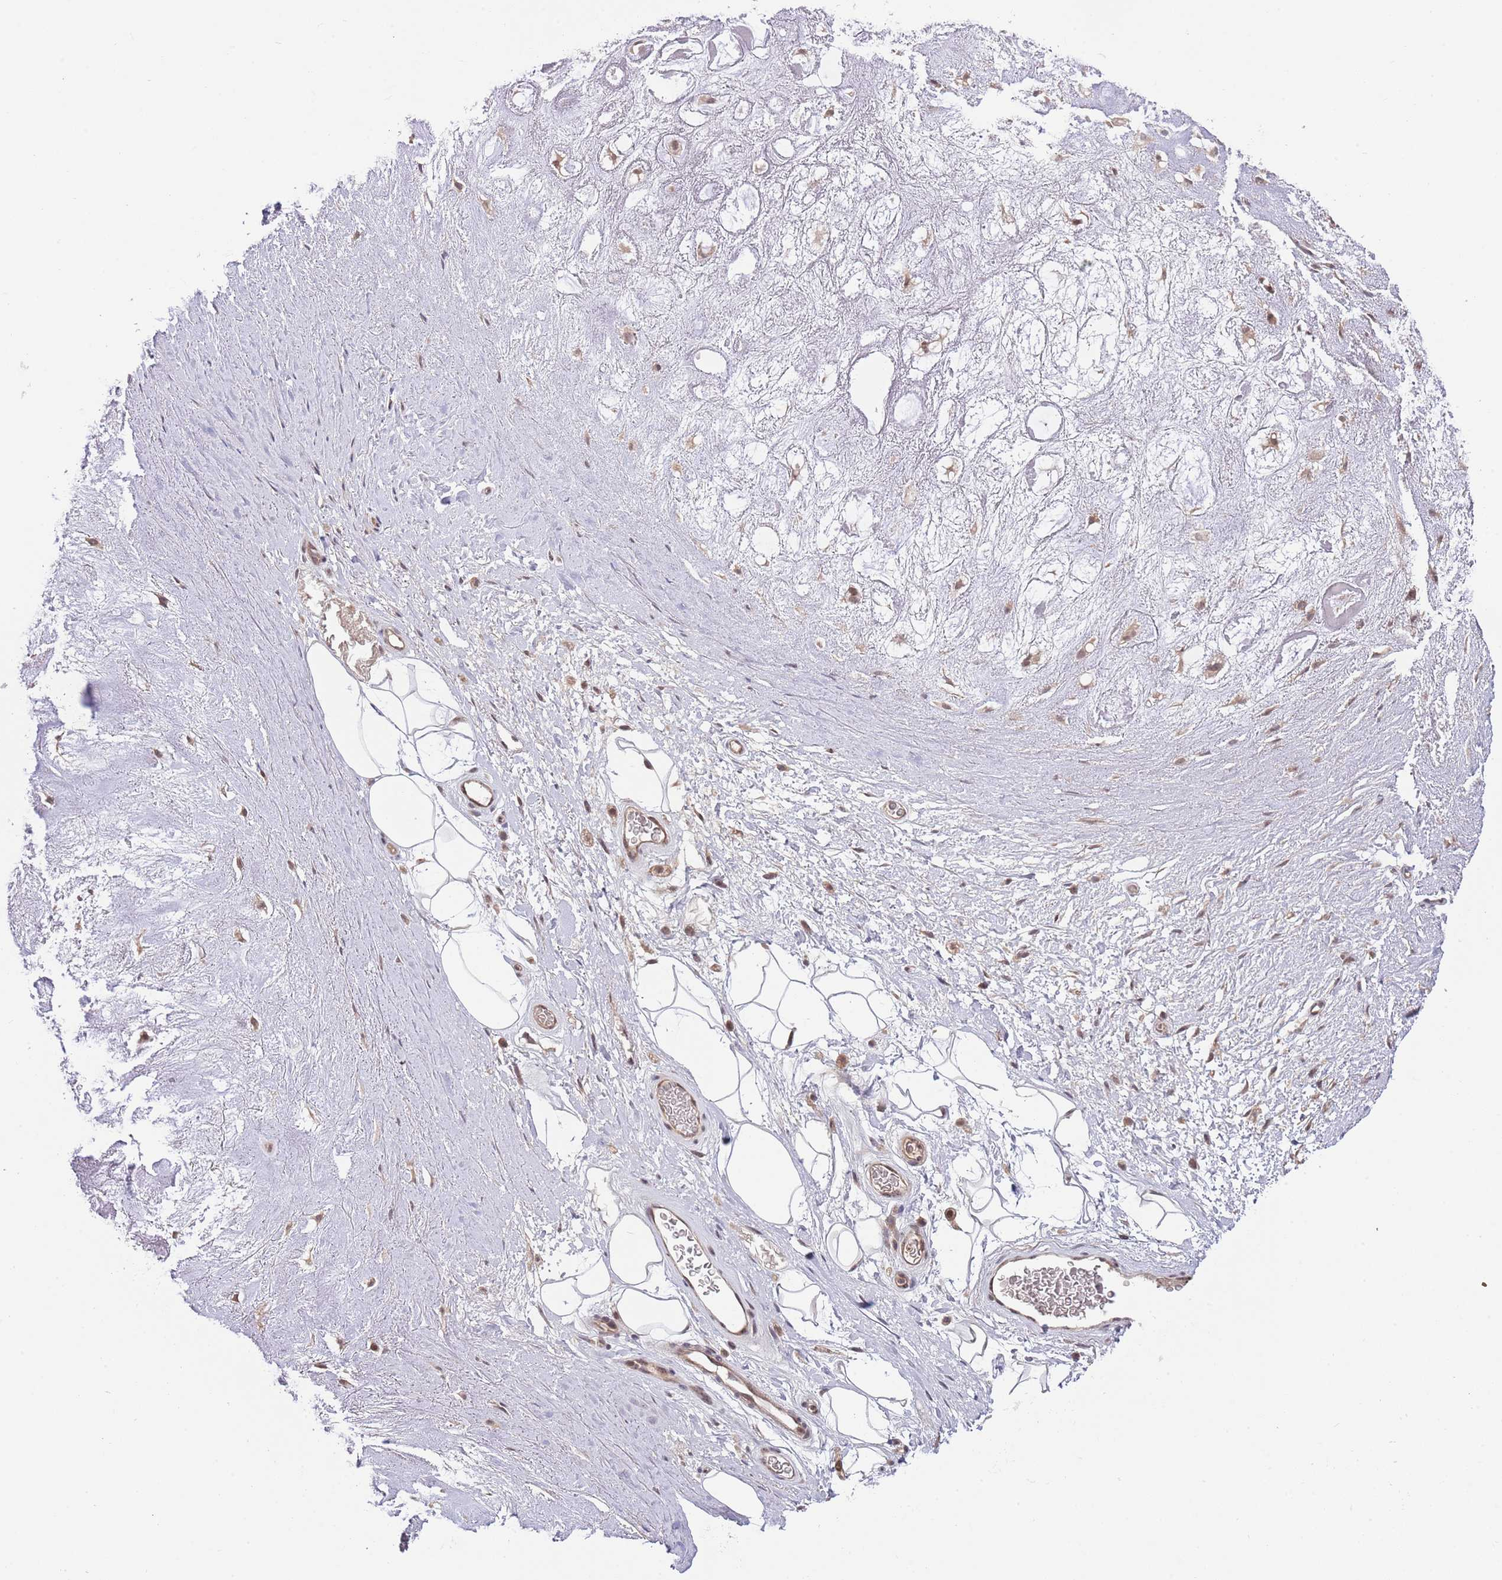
{"staining": {"intensity": "negative", "quantity": "none", "location": "none"}, "tissue": "adipose tissue", "cell_type": "Adipocytes", "image_type": "normal", "snomed": [{"axis": "morphology", "description": "Normal tissue, NOS"}, {"axis": "topography", "description": "Cartilage tissue"}], "caption": "Immunohistochemistry (IHC) micrograph of unremarkable adipose tissue: adipose tissue stained with DAB (3,3'-diaminobenzidine) shows no significant protein positivity in adipocytes.", "gene": "PRR16", "patient": {"sex": "male", "age": 81}}